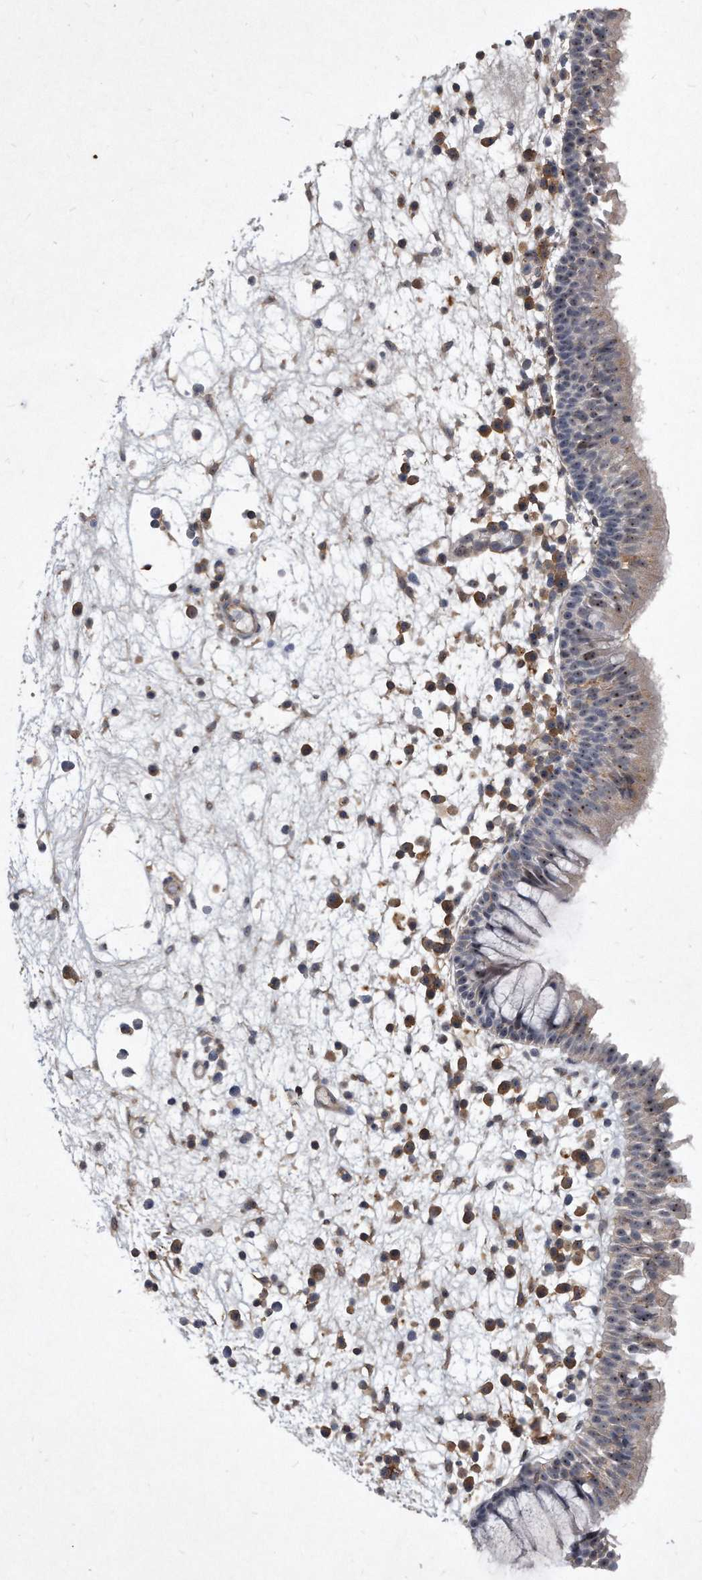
{"staining": {"intensity": "weak", "quantity": "25%-75%", "location": "nuclear"}, "tissue": "nasopharynx", "cell_type": "Respiratory epithelial cells", "image_type": "normal", "snomed": [{"axis": "morphology", "description": "Normal tissue, NOS"}, {"axis": "morphology", "description": "Inflammation, NOS"}, {"axis": "morphology", "description": "Malignant melanoma, Metastatic site"}, {"axis": "topography", "description": "Nasopharynx"}], "caption": "Immunohistochemical staining of benign human nasopharynx demonstrates 25%-75% levels of weak nuclear protein staining in about 25%-75% of respiratory epithelial cells. The protein of interest is stained brown, and the nuclei are stained in blue (DAB IHC with brightfield microscopy, high magnification).", "gene": "PGBD2", "patient": {"sex": "male", "age": 70}}